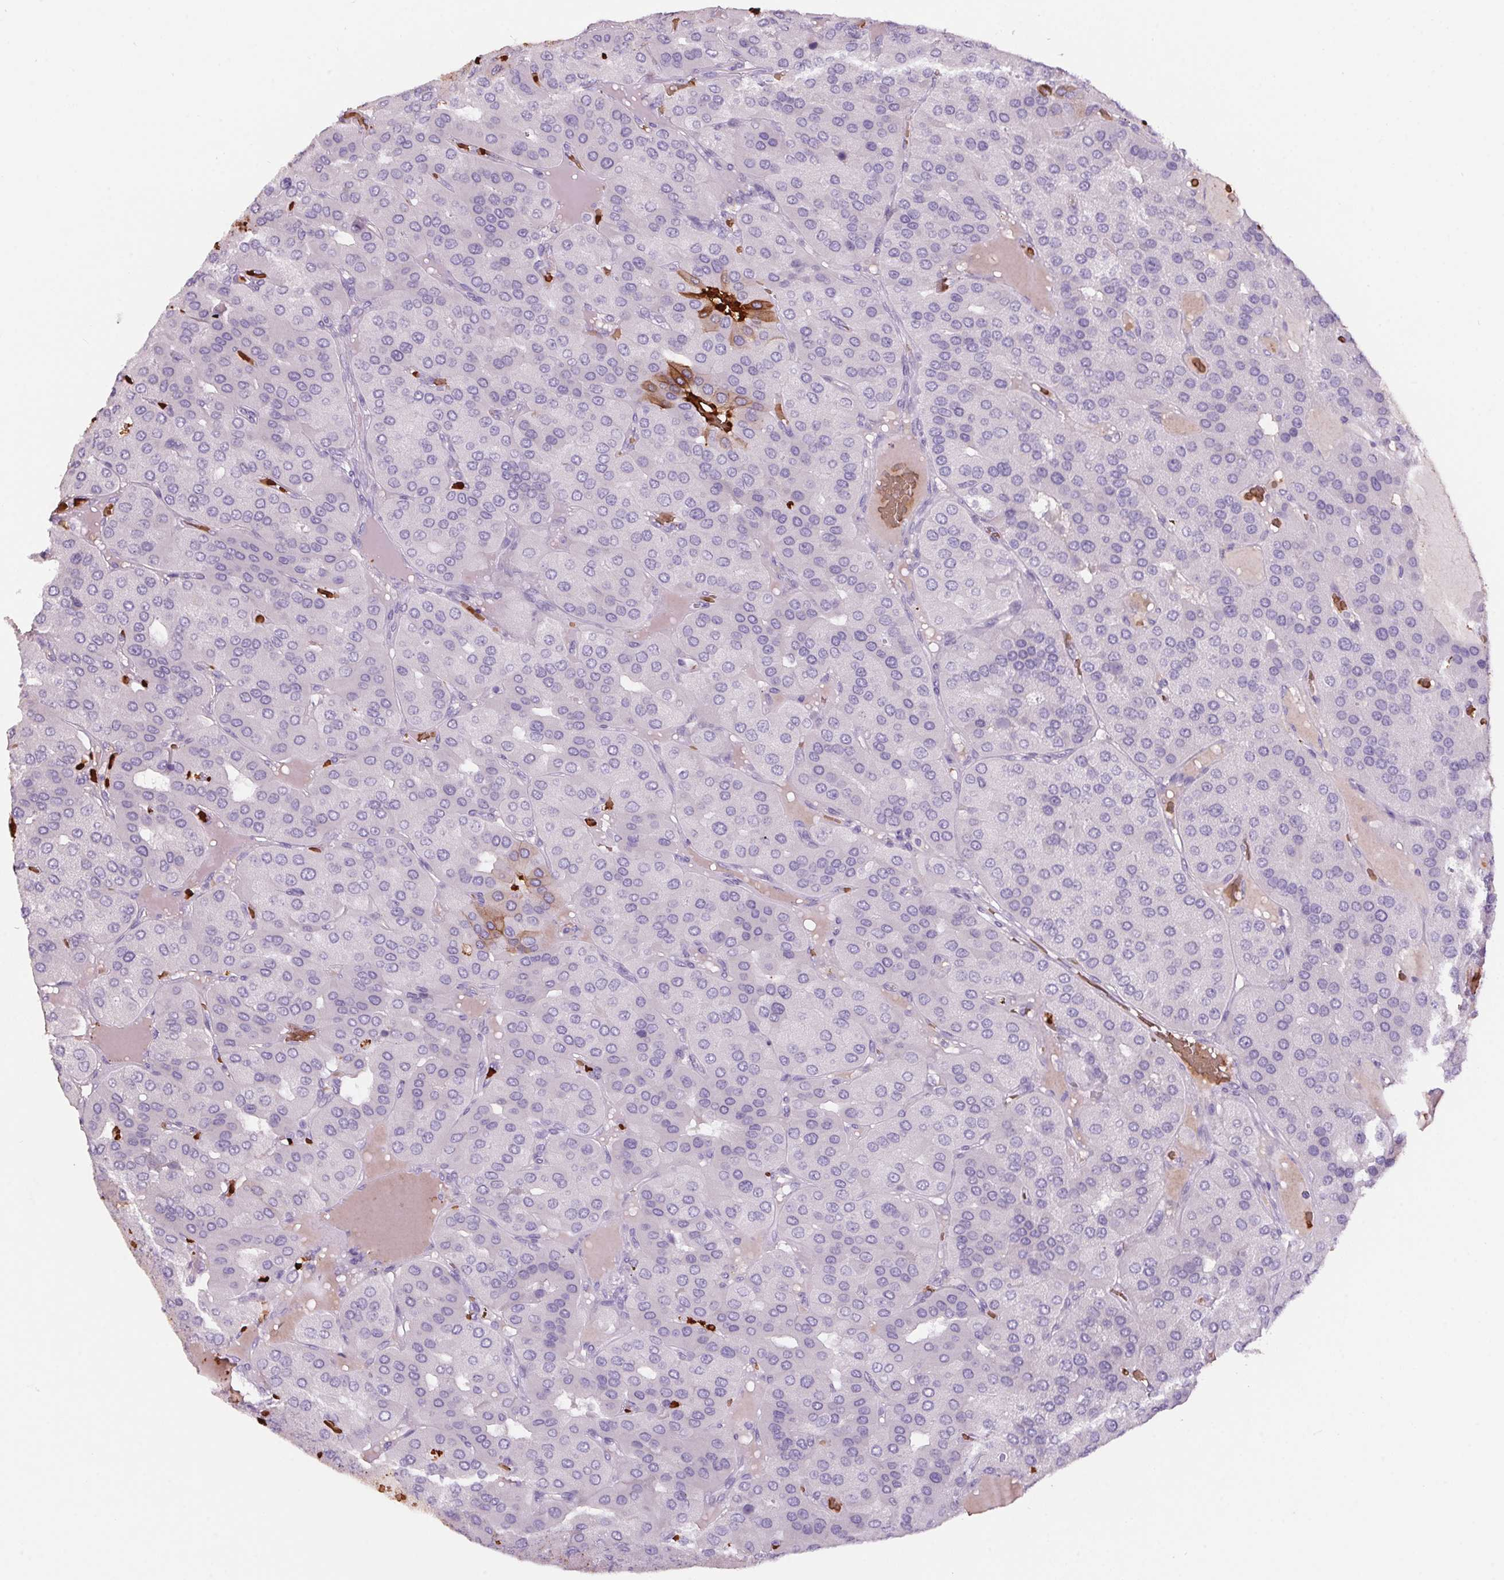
{"staining": {"intensity": "negative", "quantity": "none", "location": "none"}, "tissue": "parathyroid gland", "cell_type": "Glandular cells", "image_type": "normal", "snomed": [{"axis": "morphology", "description": "Normal tissue, NOS"}, {"axis": "morphology", "description": "Adenoma, NOS"}, {"axis": "topography", "description": "Parathyroid gland"}], "caption": "This is an immunohistochemistry micrograph of benign human parathyroid gland. There is no positivity in glandular cells.", "gene": "HBQ1", "patient": {"sex": "female", "age": 86}}